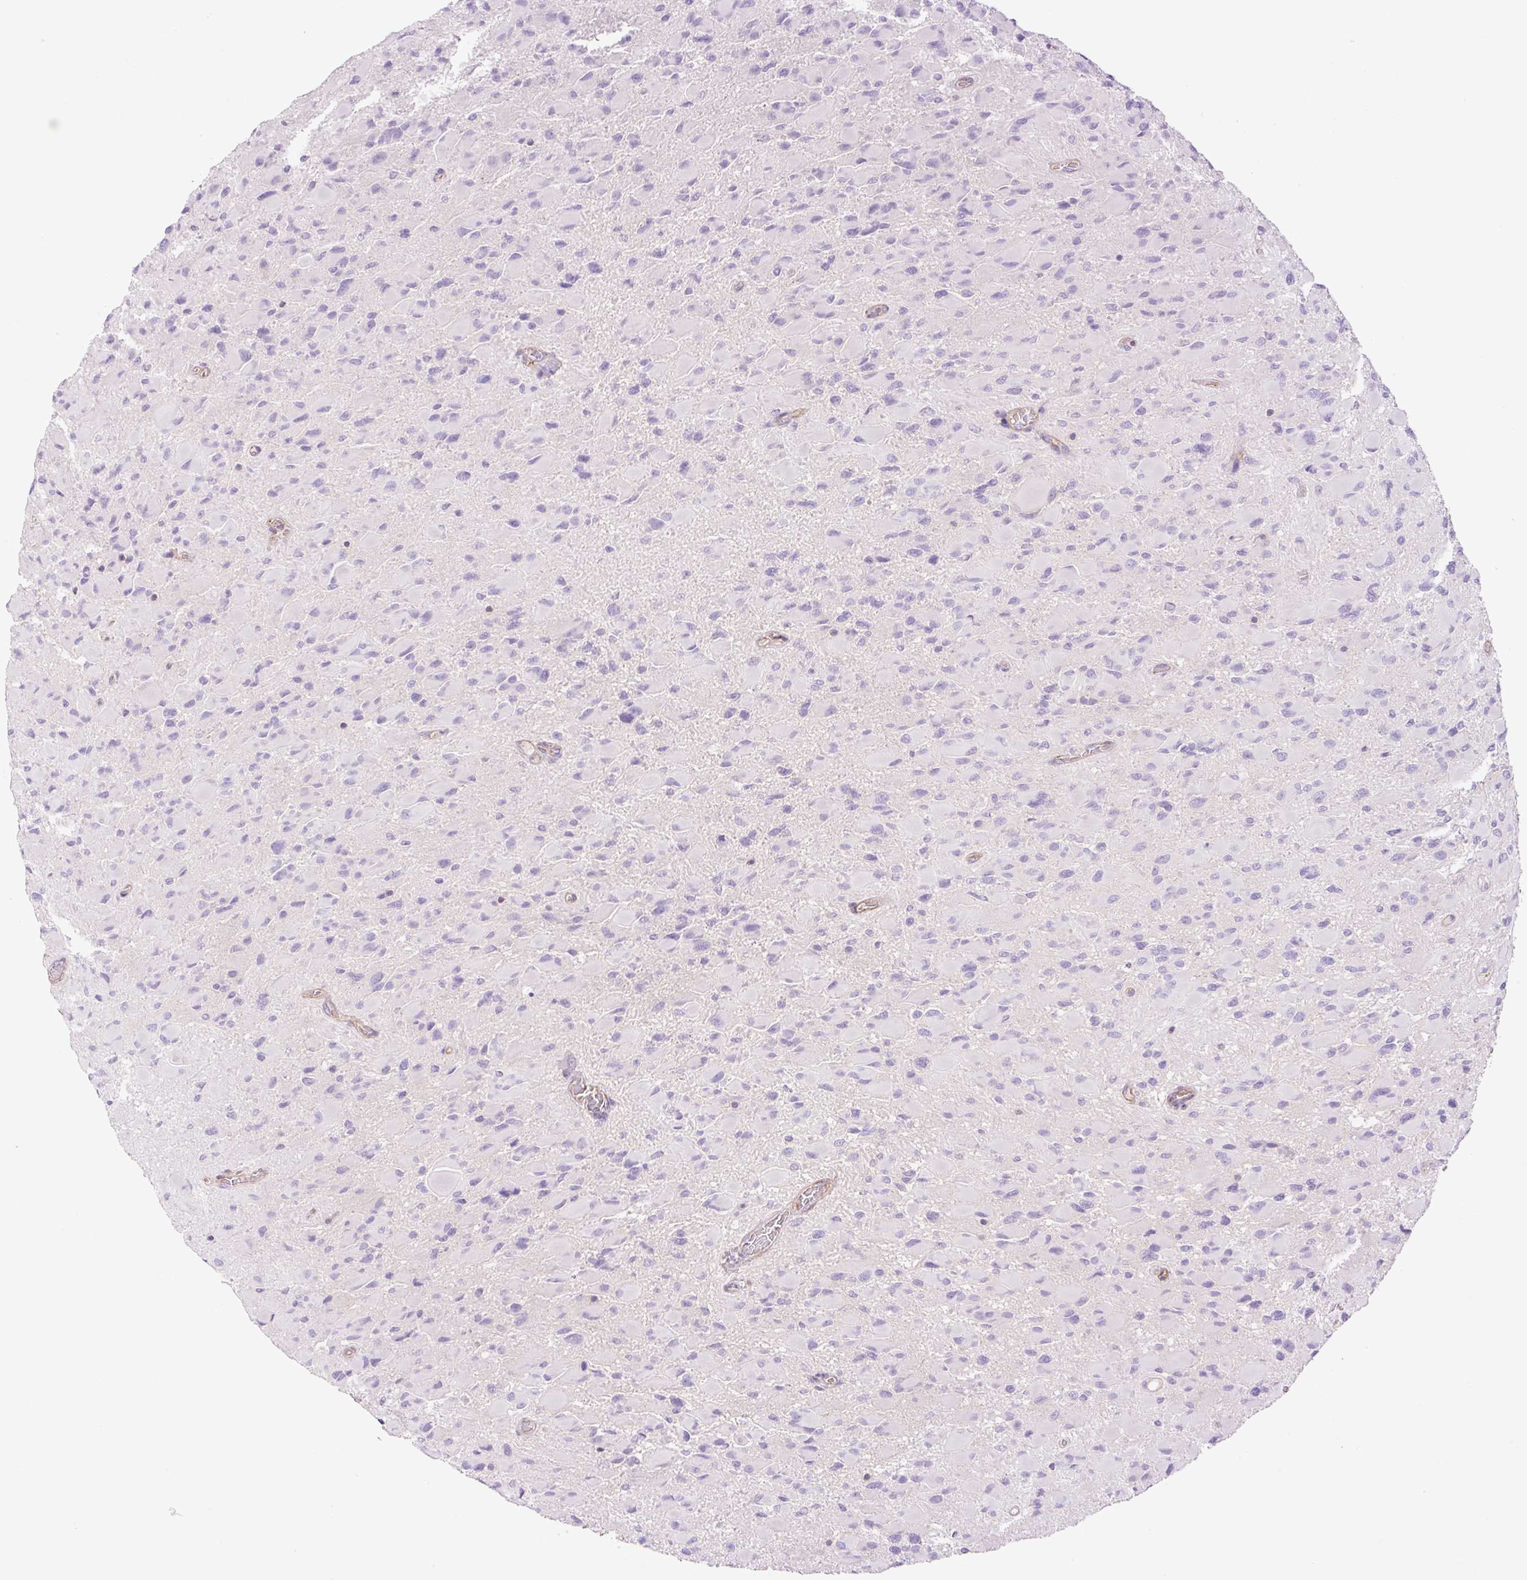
{"staining": {"intensity": "negative", "quantity": "none", "location": "none"}, "tissue": "glioma", "cell_type": "Tumor cells", "image_type": "cancer", "snomed": [{"axis": "morphology", "description": "Glioma, malignant, High grade"}, {"axis": "topography", "description": "Cerebral cortex"}], "caption": "A photomicrograph of human malignant glioma (high-grade) is negative for staining in tumor cells.", "gene": "EHD3", "patient": {"sex": "female", "age": 36}}